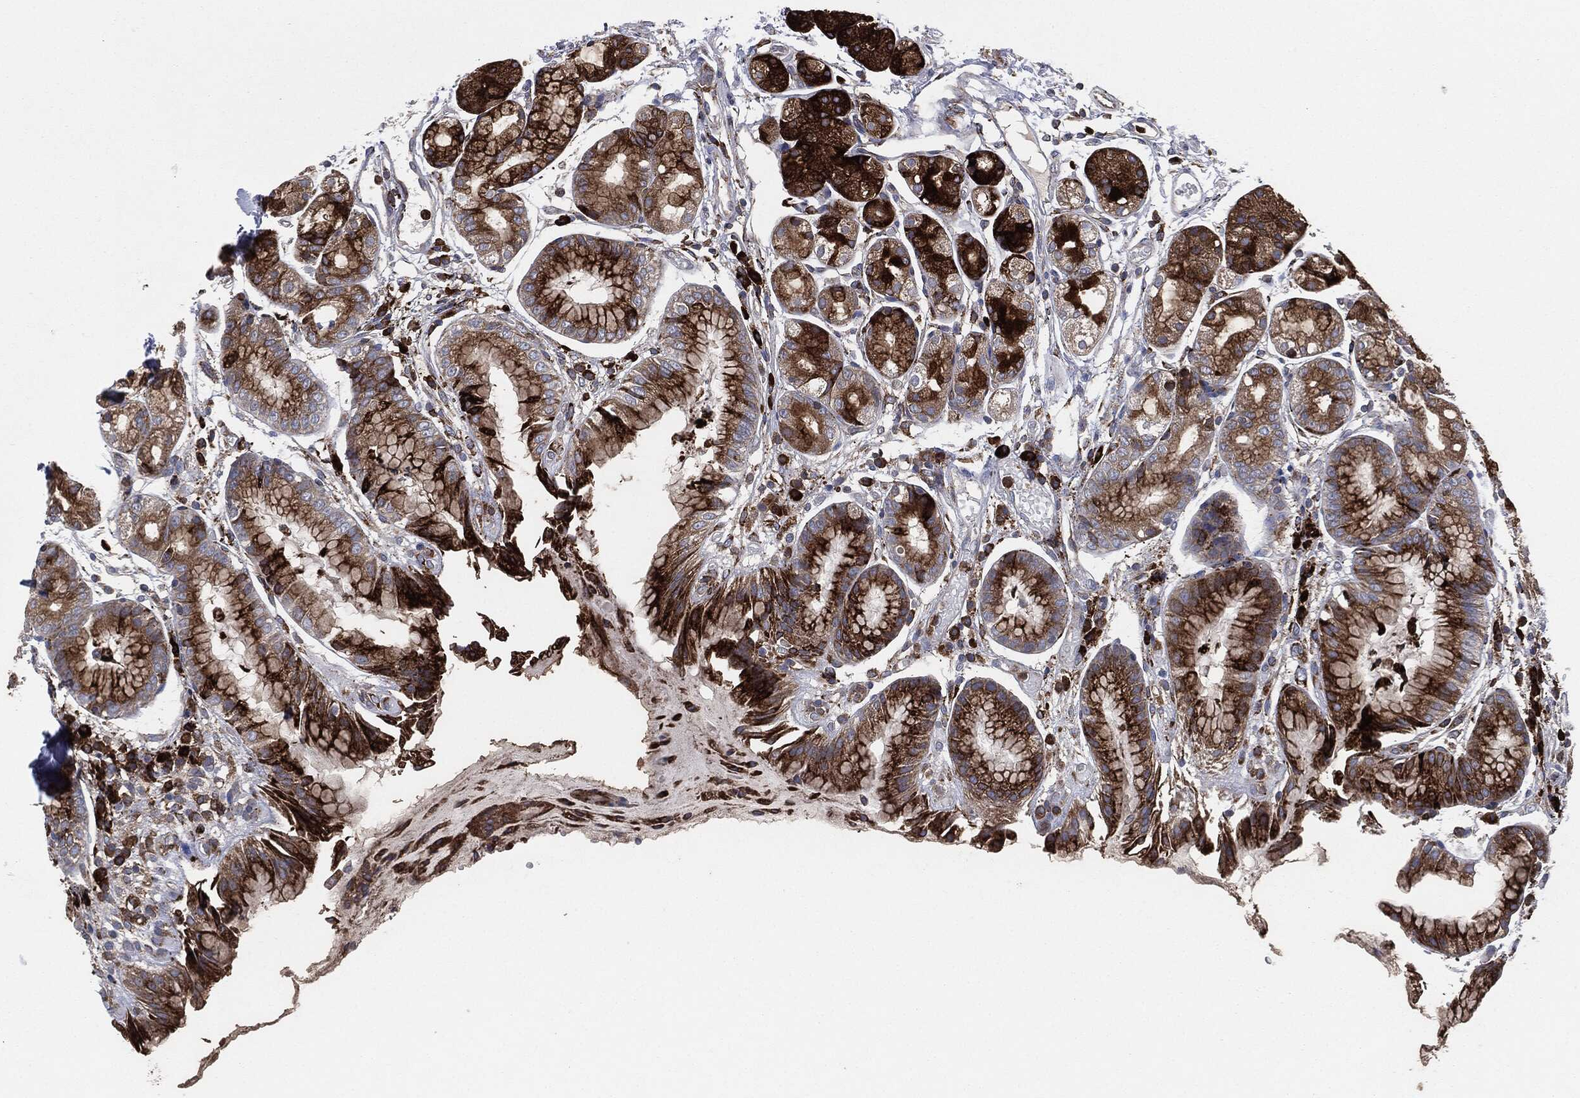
{"staining": {"intensity": "strong", "quantity": ">75%", "location": "cytoplasmic/membranous"}, "tissue": "stomach", "cell_type": "Glandular cells", "image_type": "normal", "snomed": [{"axis": "morphology", "description": "Normal tissue, NOS"}, {"axis": "topography", "description": "Stomach, upper"}], "caption": "The immunohistochemical stain highlights strong cytoplasmic/membranous positivity in glandular cells of unremarkable stomach.", "gene": "CALR", "patient": {"sex": "male", "age": 72}}